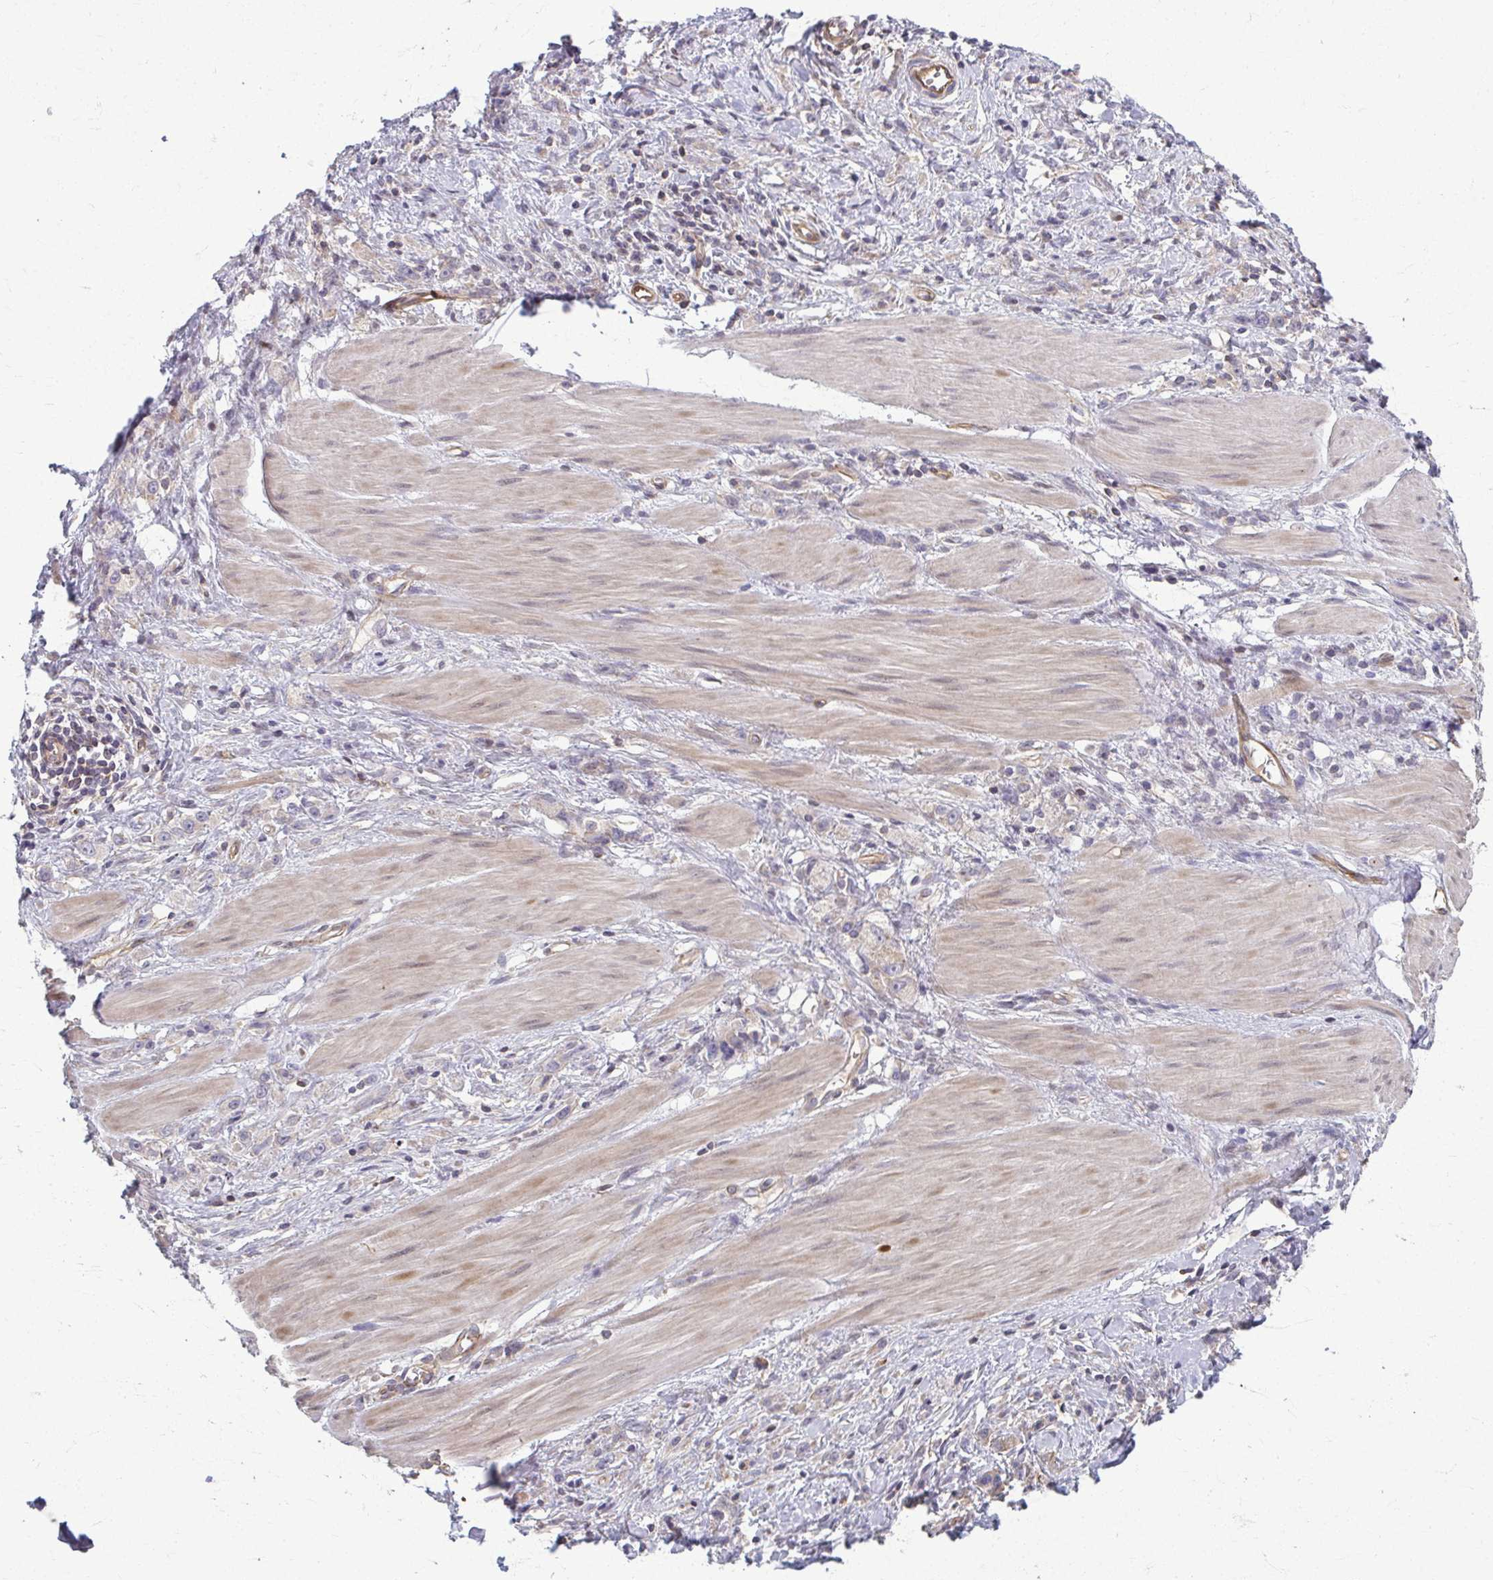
{"staining": {"intensity": "weak", "quantity": "25%-75%", "location": "cytoplasmic/membranous"}, "tissue": "stomach cancer", "cell_type": "Tumor cells", "image_type": "cancer", "snomed": [{"axis": "morphology", "description": "Adenocarcinoma, NOS"}, {"axis": "topography", "description": "Stomach"}], "caption": "Stomach cancer stained with immunohistochemistry (IHC) shows weak cytoplasmic/membranous expression in about 25%-75% of tumor cells.", "gene": "EID2B", "patient": {"sex": "male", "age": 47}}